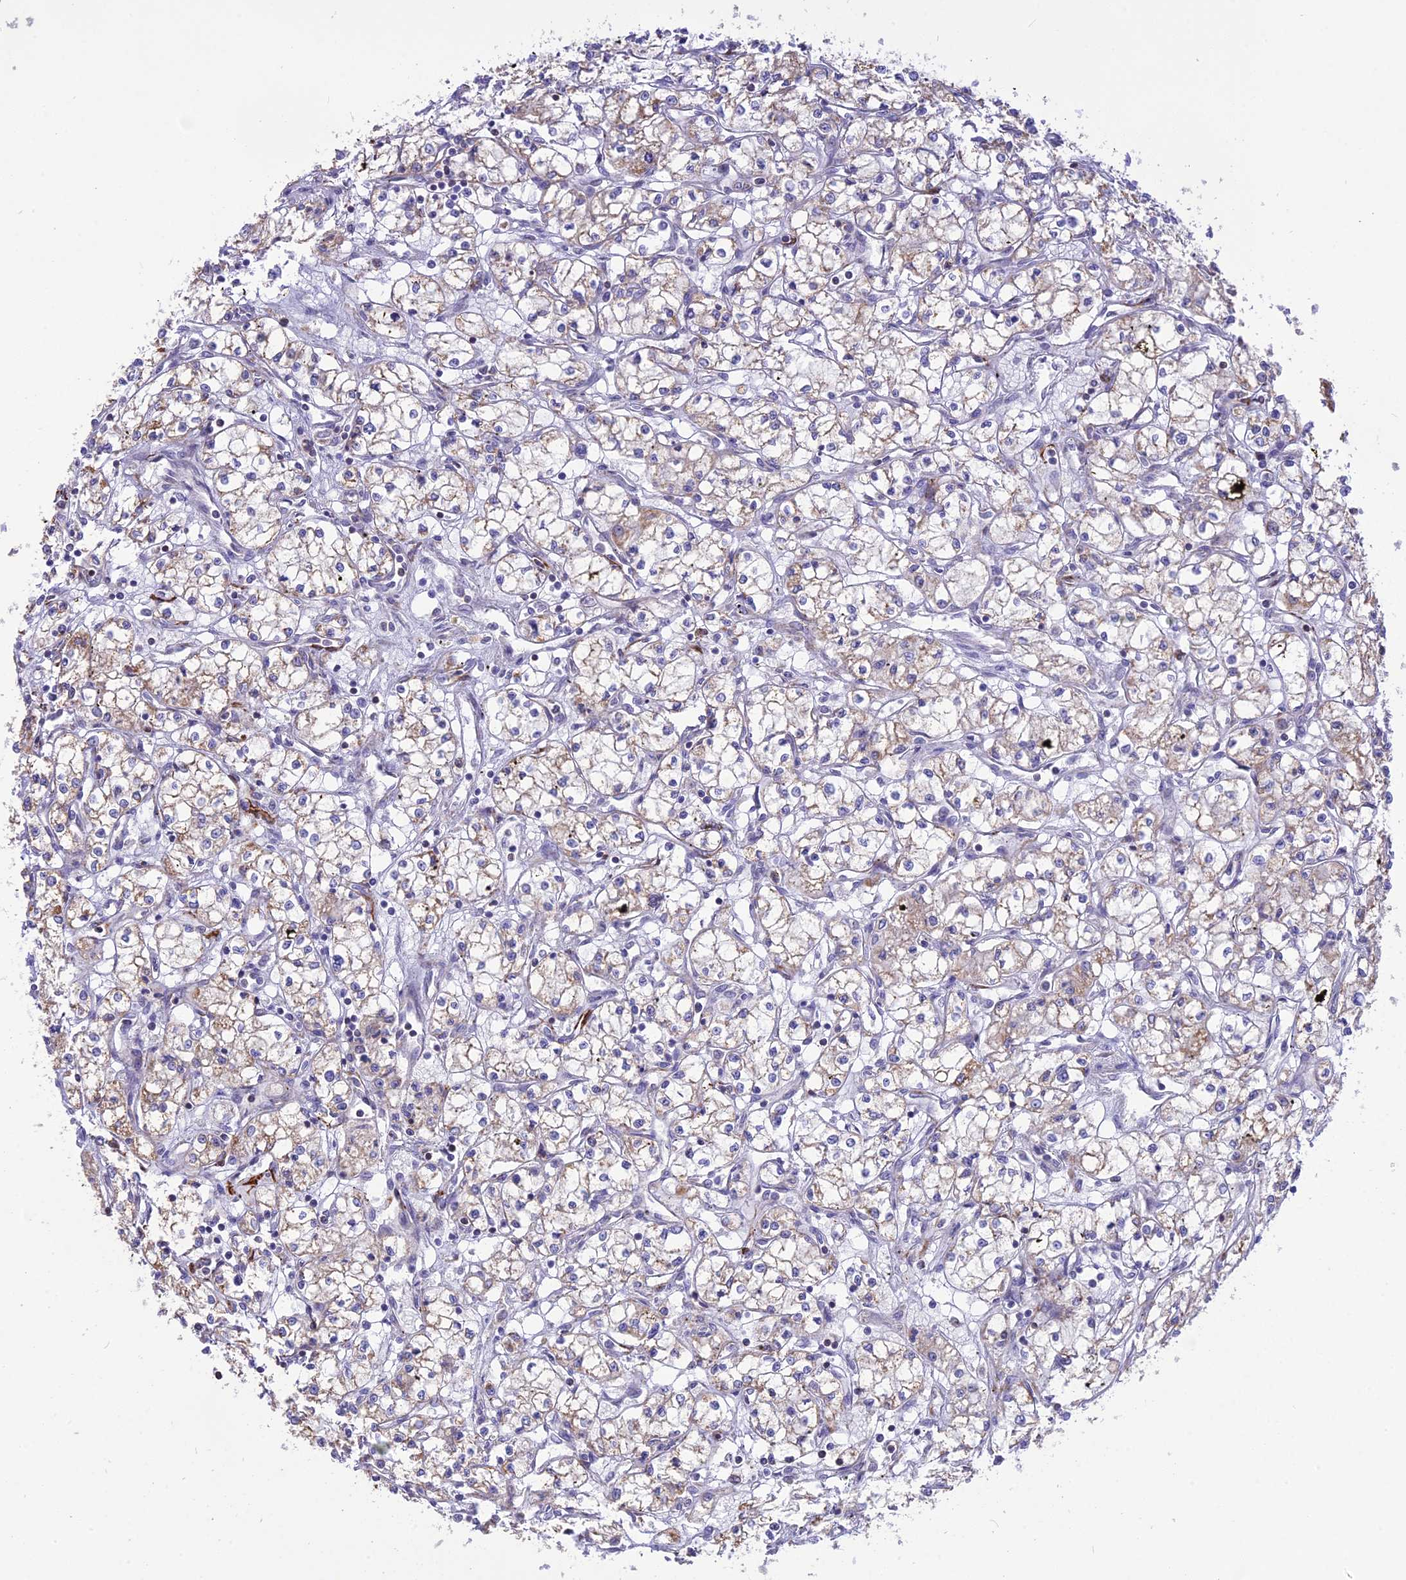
{"staining": {"intensity": "weak", "quantity": "25%-75%", "location": "cytoplasmic/membranous"}, "tissue": "renal cancer", "cell_type": "Tumor cells", "image_type": "cancer", "snomed": [{"axis": "morphology", "description": "Adenocarcinoma, NOS"}, {"axis": "topography", "description": "Kidney"}], "caption": "Weak cytoplasmic/membranous positivity for a protein is present in about 25%-75% of tumor cells of adenocarcinoma (renal) using immunohistochemistry.", "gene": "DOC2B", "patient": {"sex": "male", "age": 59}}